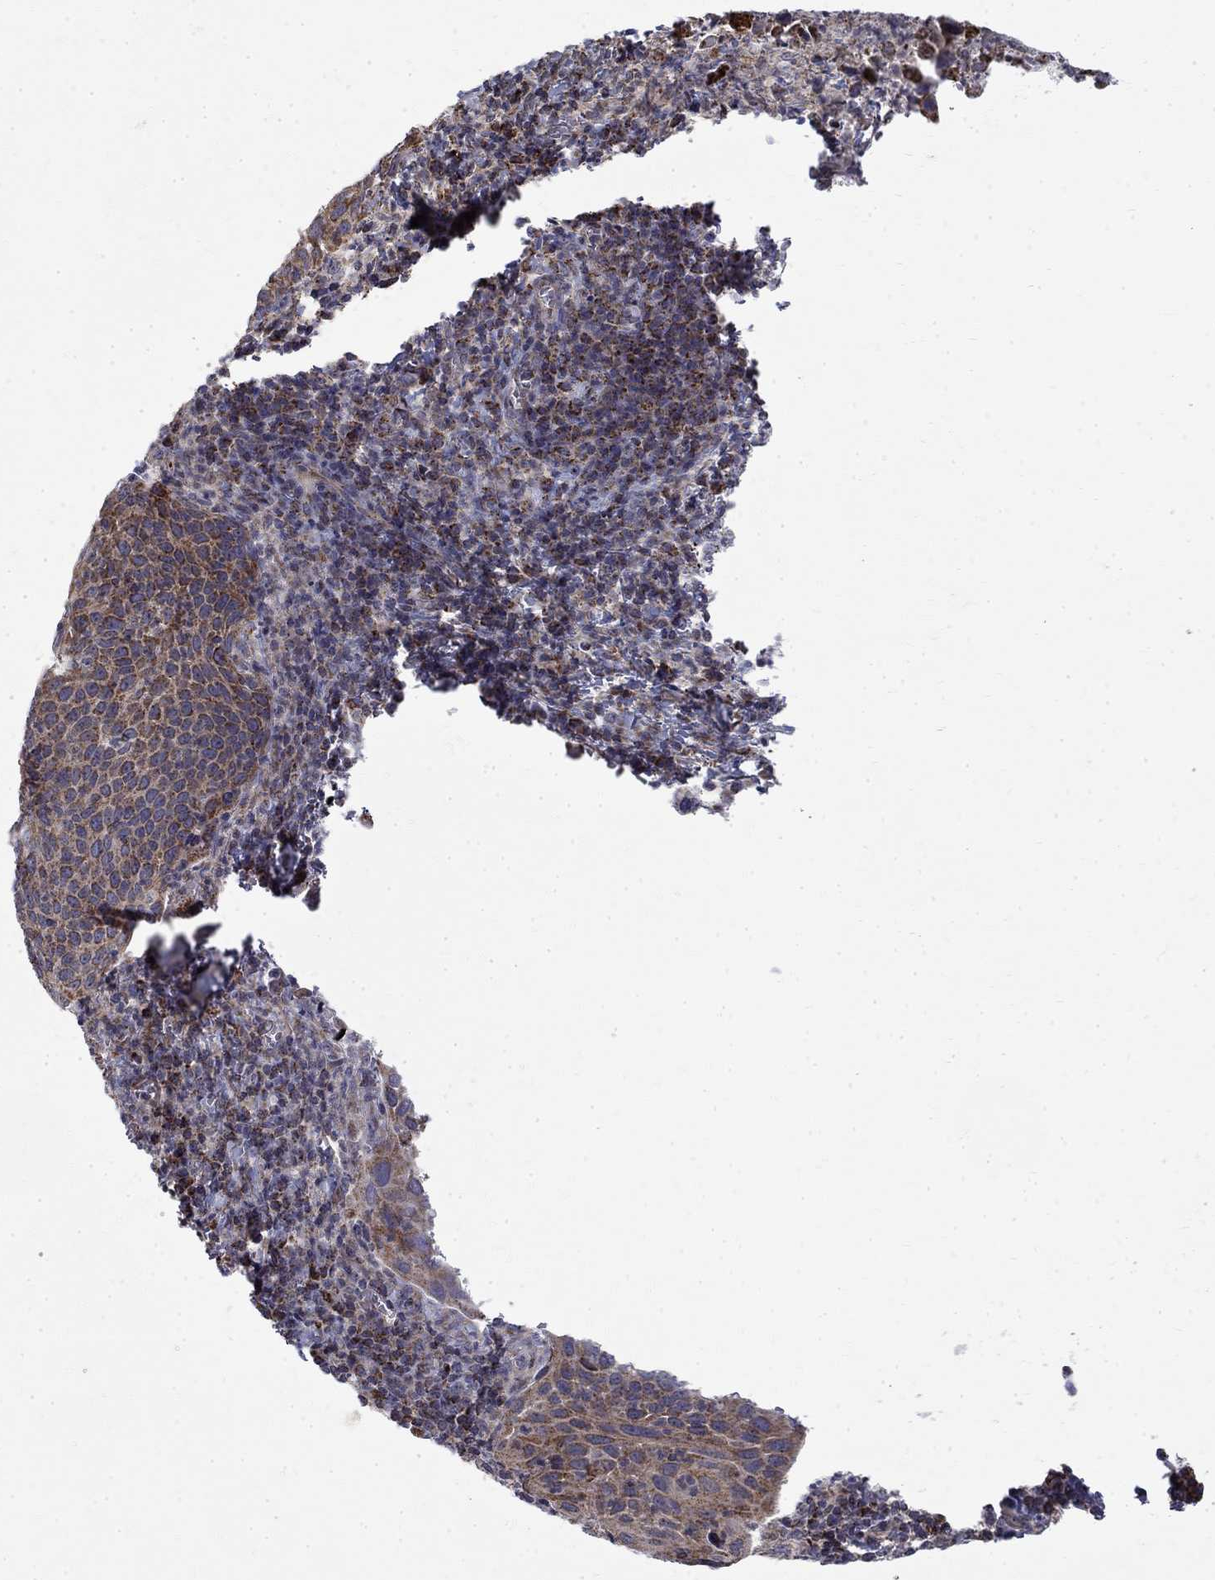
{"staining": {"intensity": "moderate", "quantity": "<25%", "location": "cytoplasmic/membranous"}, "tissue": "cervical cancer", "cell_type": "Tumor cells", "image_type": "cancer", "snomed": [{"axis": "morphology", "description": "Squamous cell carcinoma, NOS"}, {"axis": "topography", "description": "Cervix"}], "caption": "Protein expression analysis of cervical cancer (squamous cell carcinoma) reveals moderate cytoplasmic/membranous expression in about <25% of tumor cells.", "gene": "PCBP3", "patient": {"sex": "female", "age": 54}}